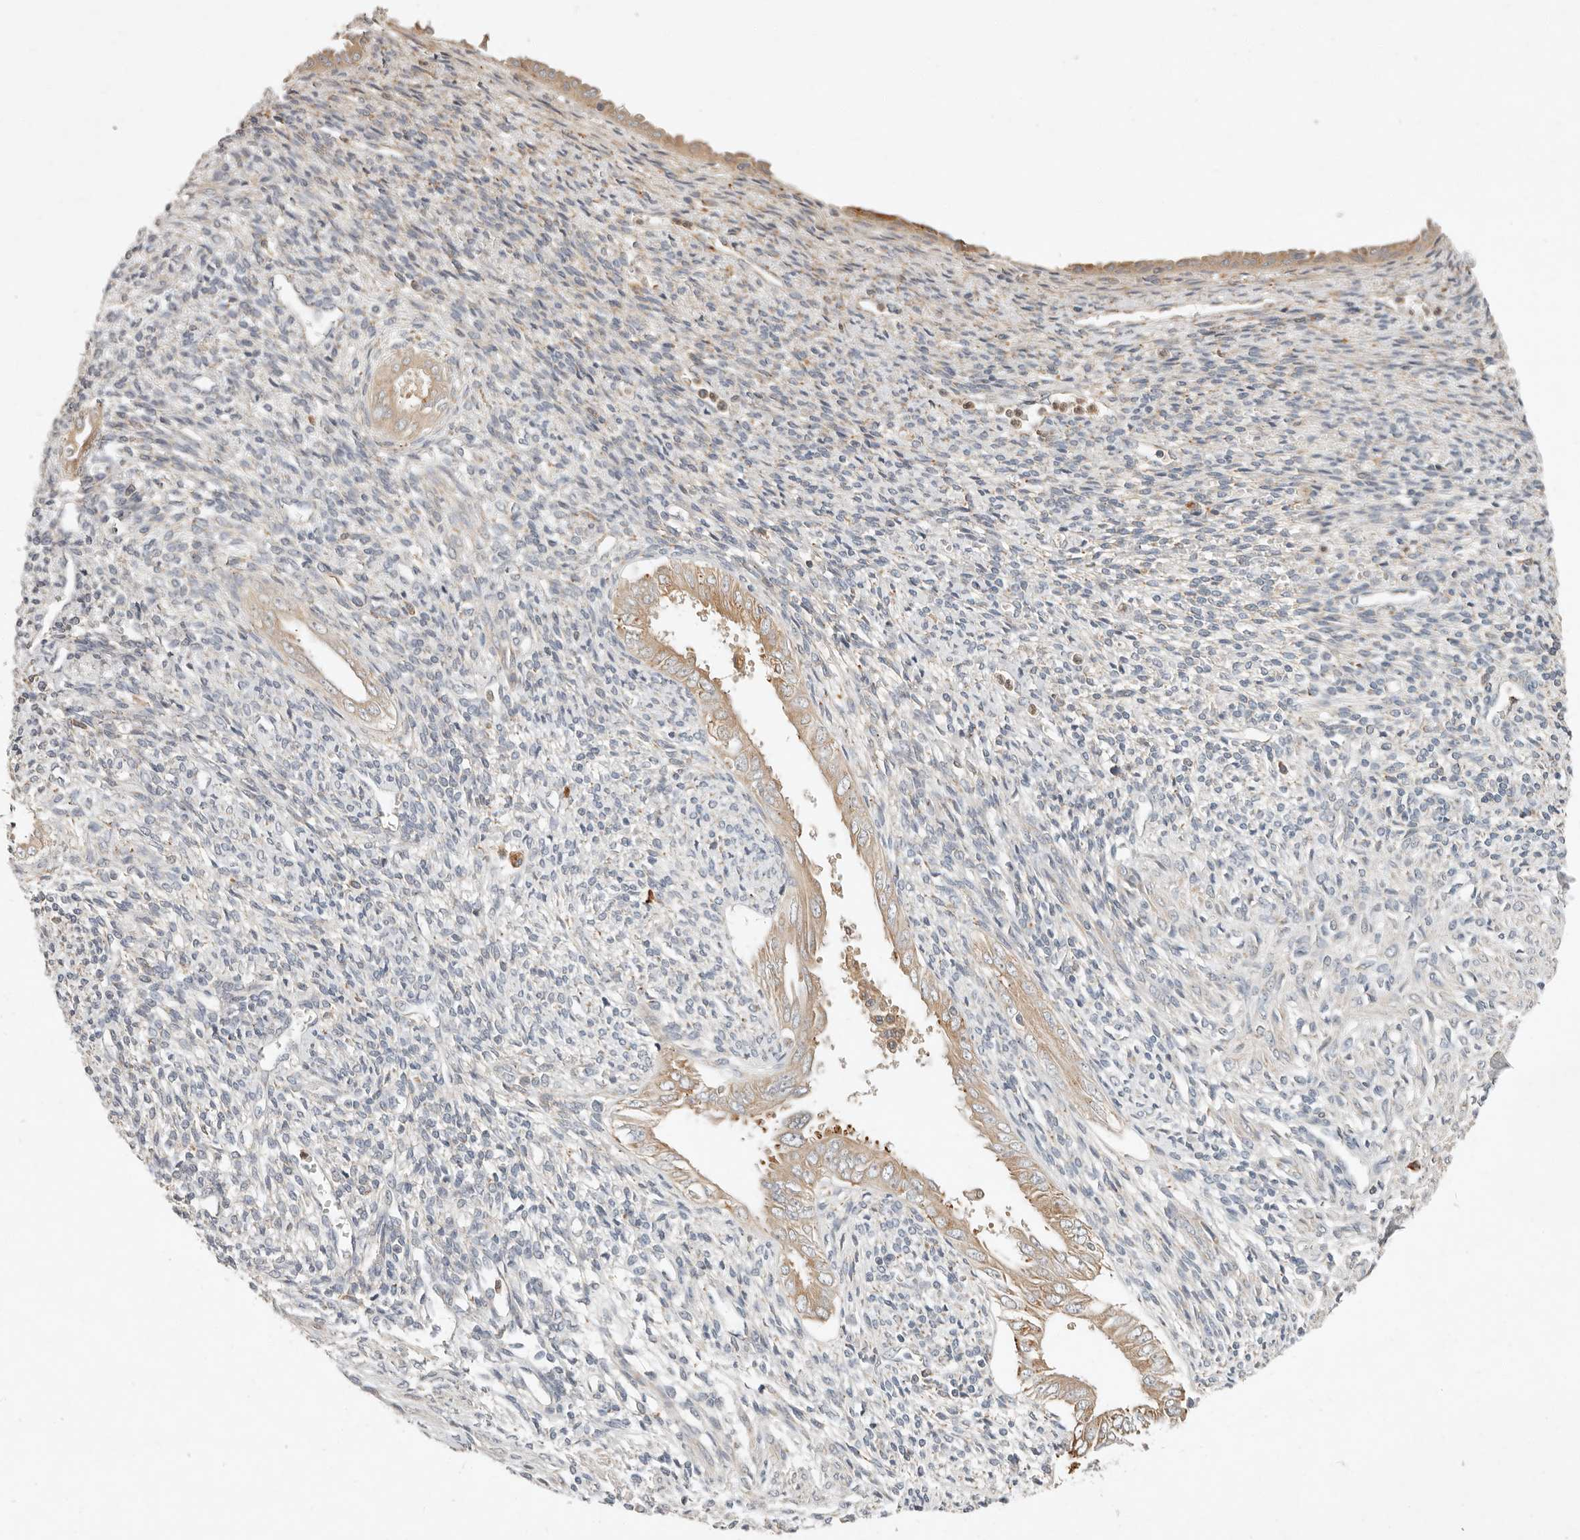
{"staining": {"intensity": "negative", "quantity": "none", "location": "none"}, "tissue": "endometrium", "cell_type": "Cells in endometrial stroma", "image_type": "normal", "snomed": [{"axis": "morphology", "description": "Normal tissue, NOS"}, {"axis": "topography", "description": "Endometrium"}], "caption": "IHC histopathology image of normal endometrium: human endometrium stained with DAB (3,3'-diaminobenzidine) exhibits no significant protein positivity in cells in endometrial stroma.", "gene": "ARHGEF10L", "patient": {"sex": "female", "age": 66}}